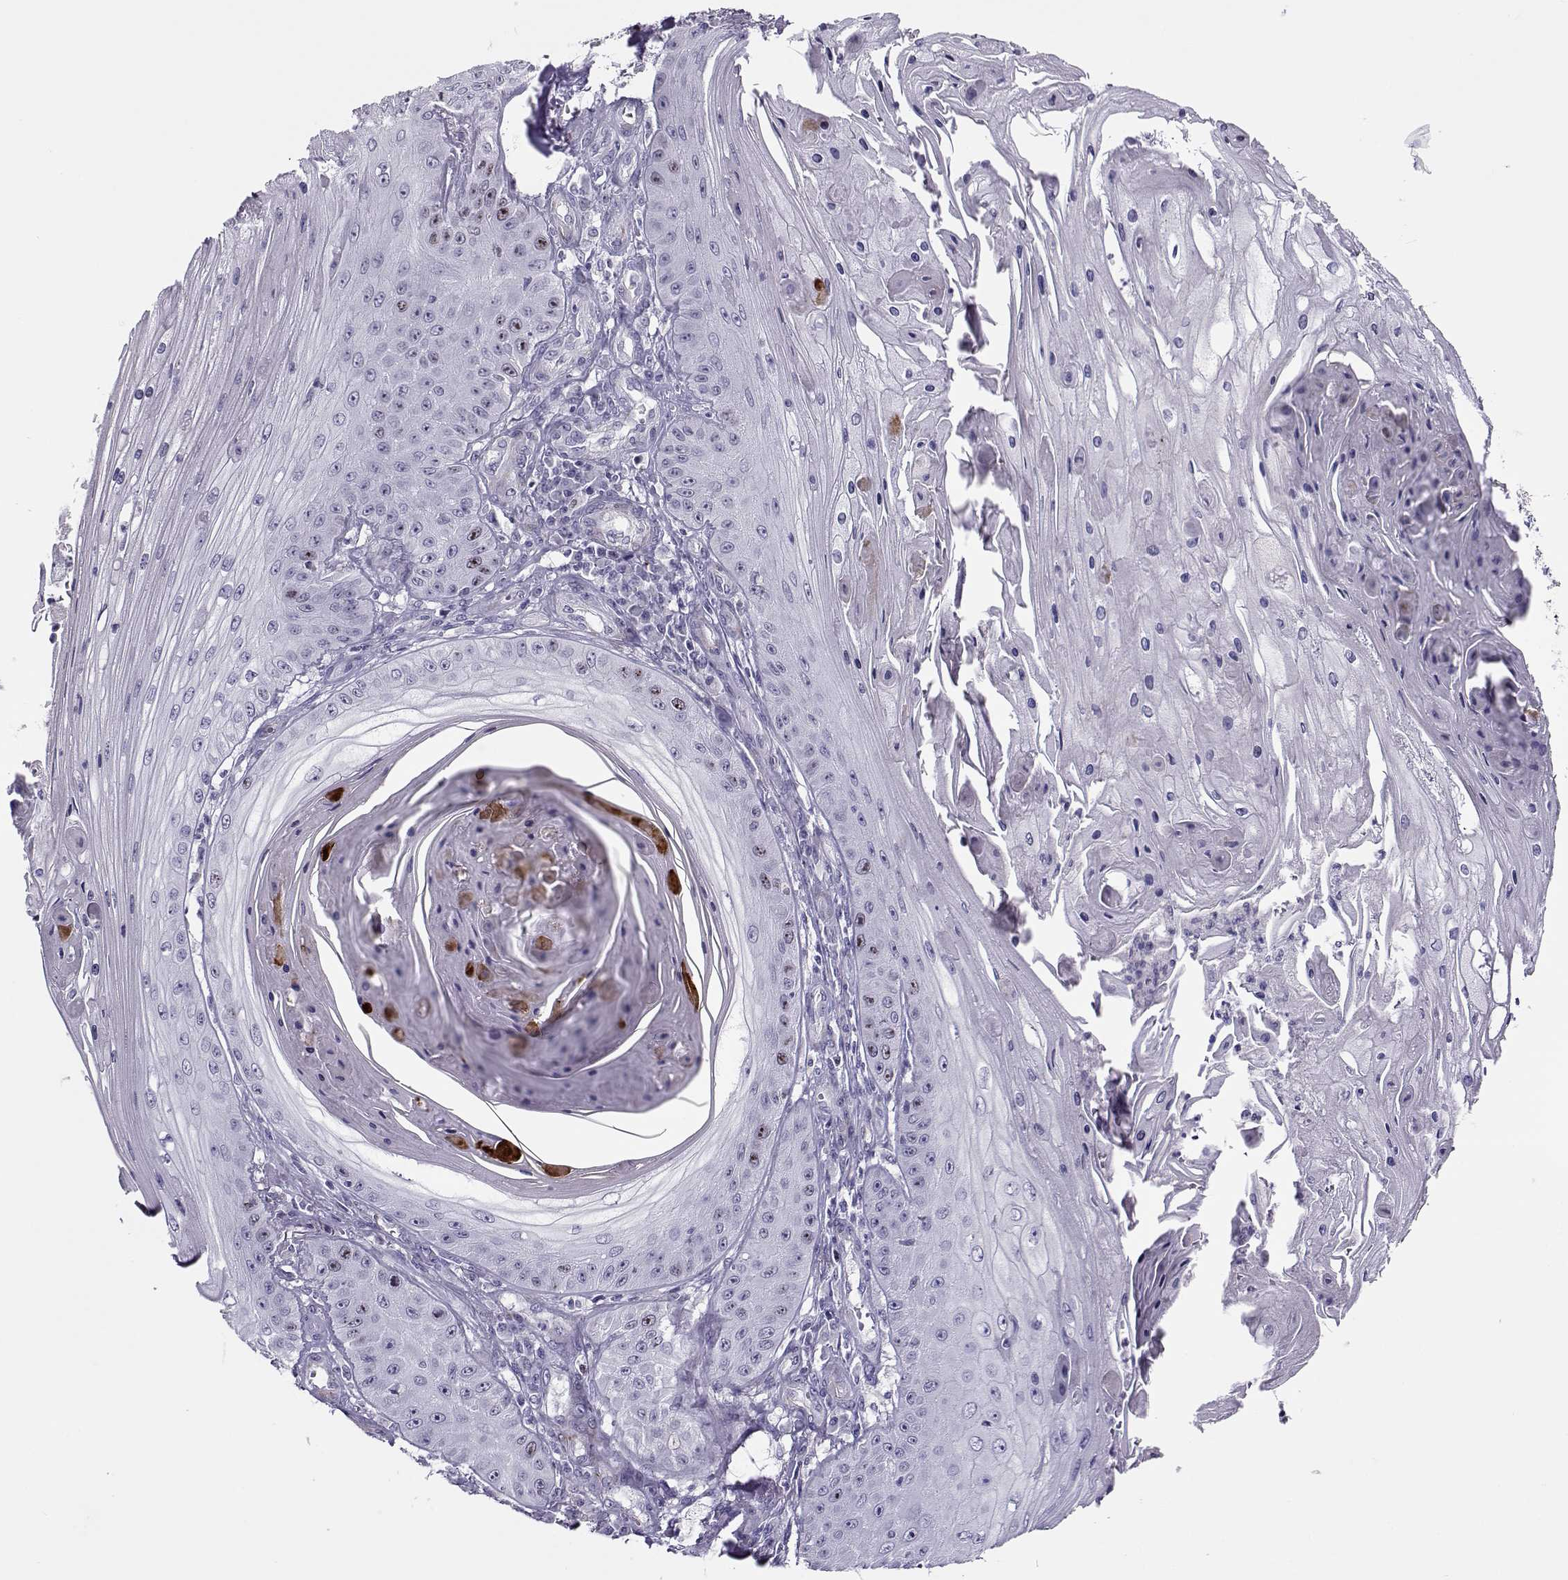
{"staining": {"intensity": "weak", "quantity": "<25%", "location": "nuclear"}, "tissue": "skin cancer", "cell_type": "Tumor cells", "image_type": "cancer", "snomed": [{"axis": "morphology", "description": "Squamous cell carcinoma, NOS"}, {"axis": "topography", "description": "Skin"}], "caption": "This image is of squamous cell carcinoma (skin) stained with immunohistochemistry to label a protein in brown with the nuclei are counter-stained blue. There is no staining in tumor cells. (Stains: DAB IHC with hematoxylin counter stain, Microscopy: brightfield microscopy at high magnification).", "gene": "NPW", "patient": {"sex": "male", "age": 70}}